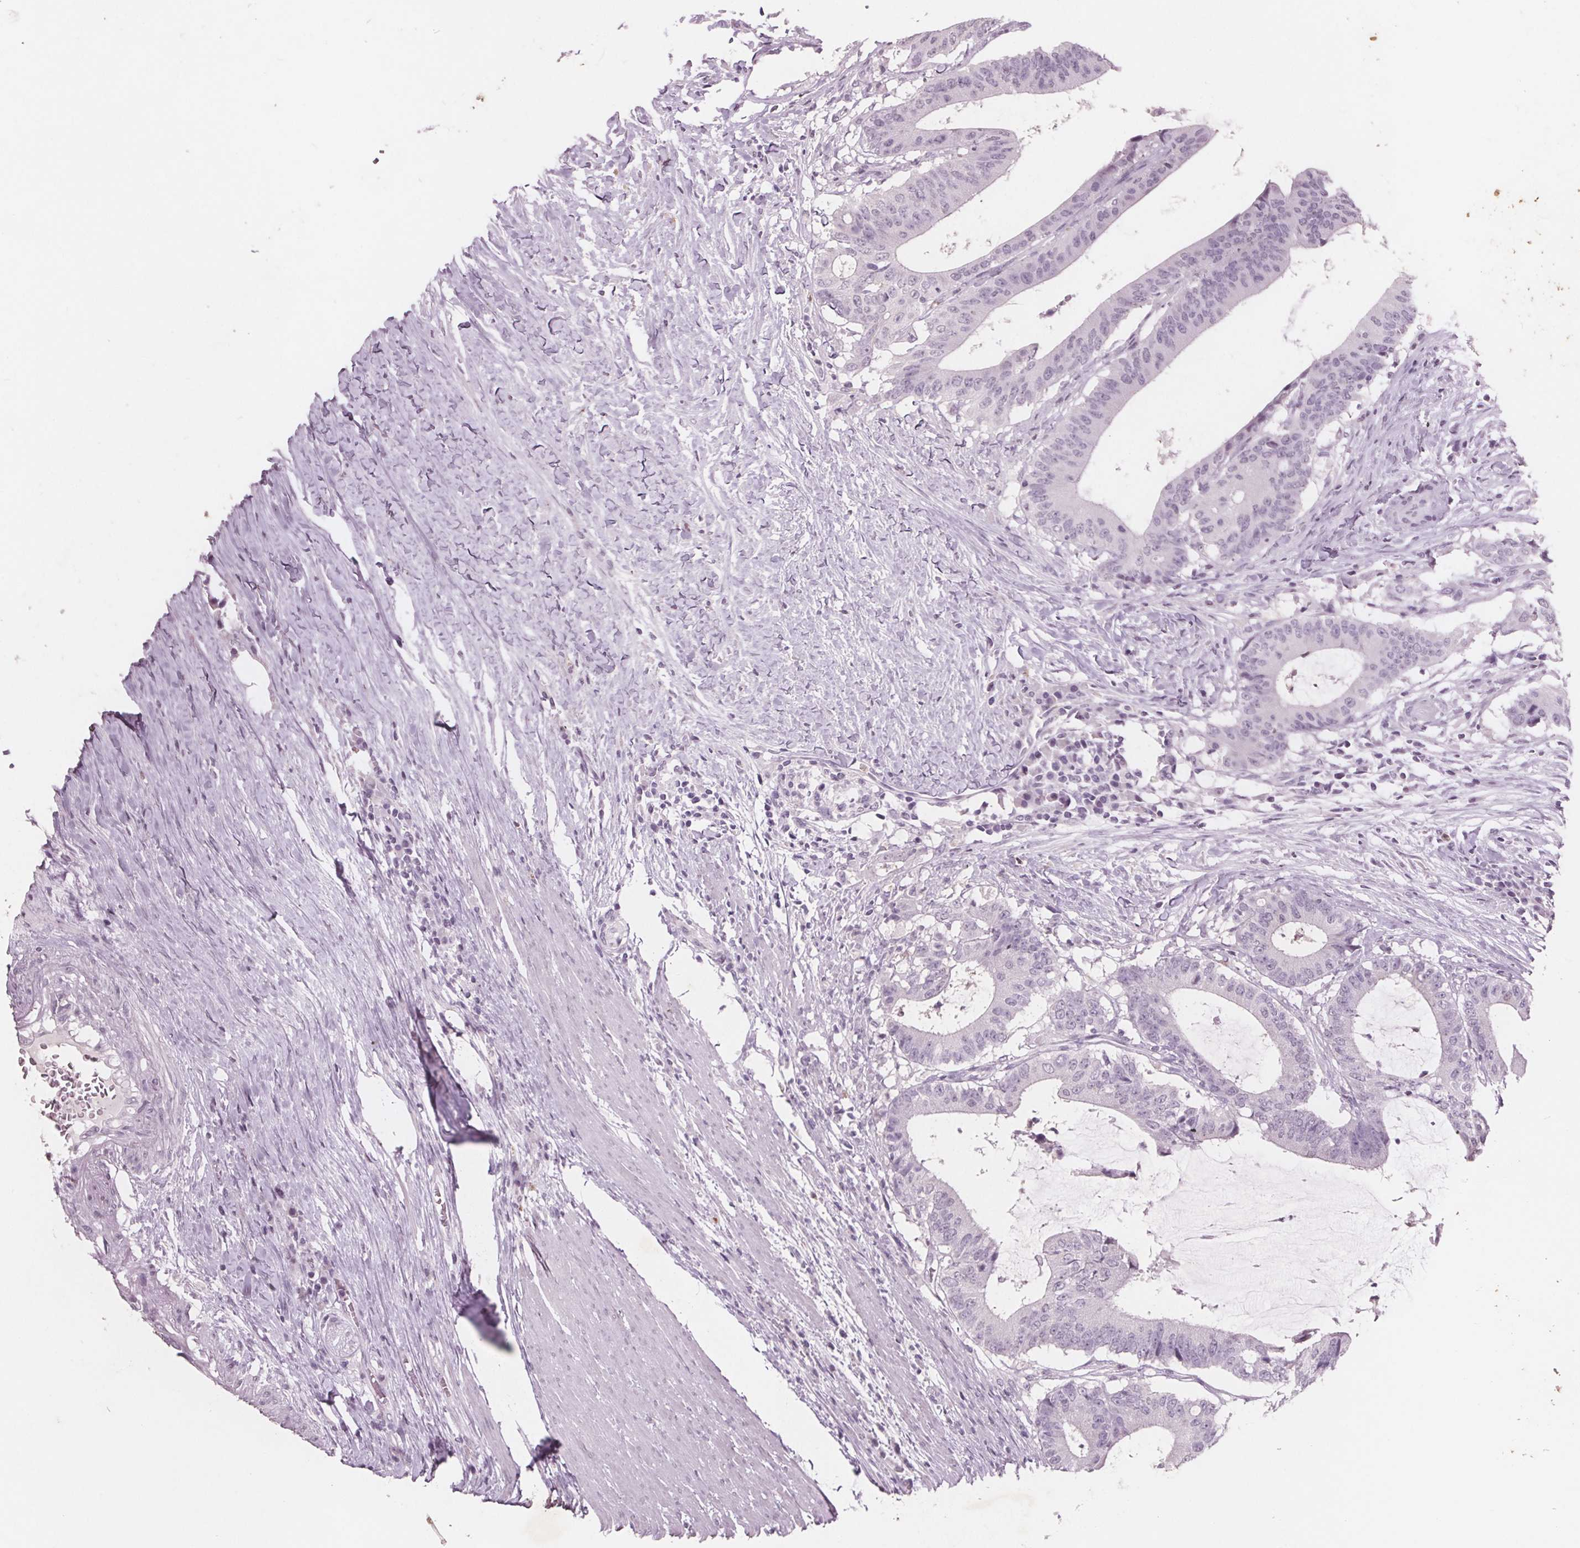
{"staining": {"intensity": "negative", "quantity": "none", "location": "none"}, "tissue": "colorectal cancer", "cell_type": "Tumor cells", "image_type": "cancer", "snomed": [{"axis": "morphology", "description": "Adenocarcinoma, NOS"}, {"axis": "topography", "description": "Colon"}], "caption": "IHC histopathology image of neoplastic tissue: human colorectal adenocarcinoma stained with DAB (3,3'-diaminobenzidine) reveals no significant protein expression in tumor cells.", "gene": "PTPN14", "patient": {"sex": "female", "age": 43}}